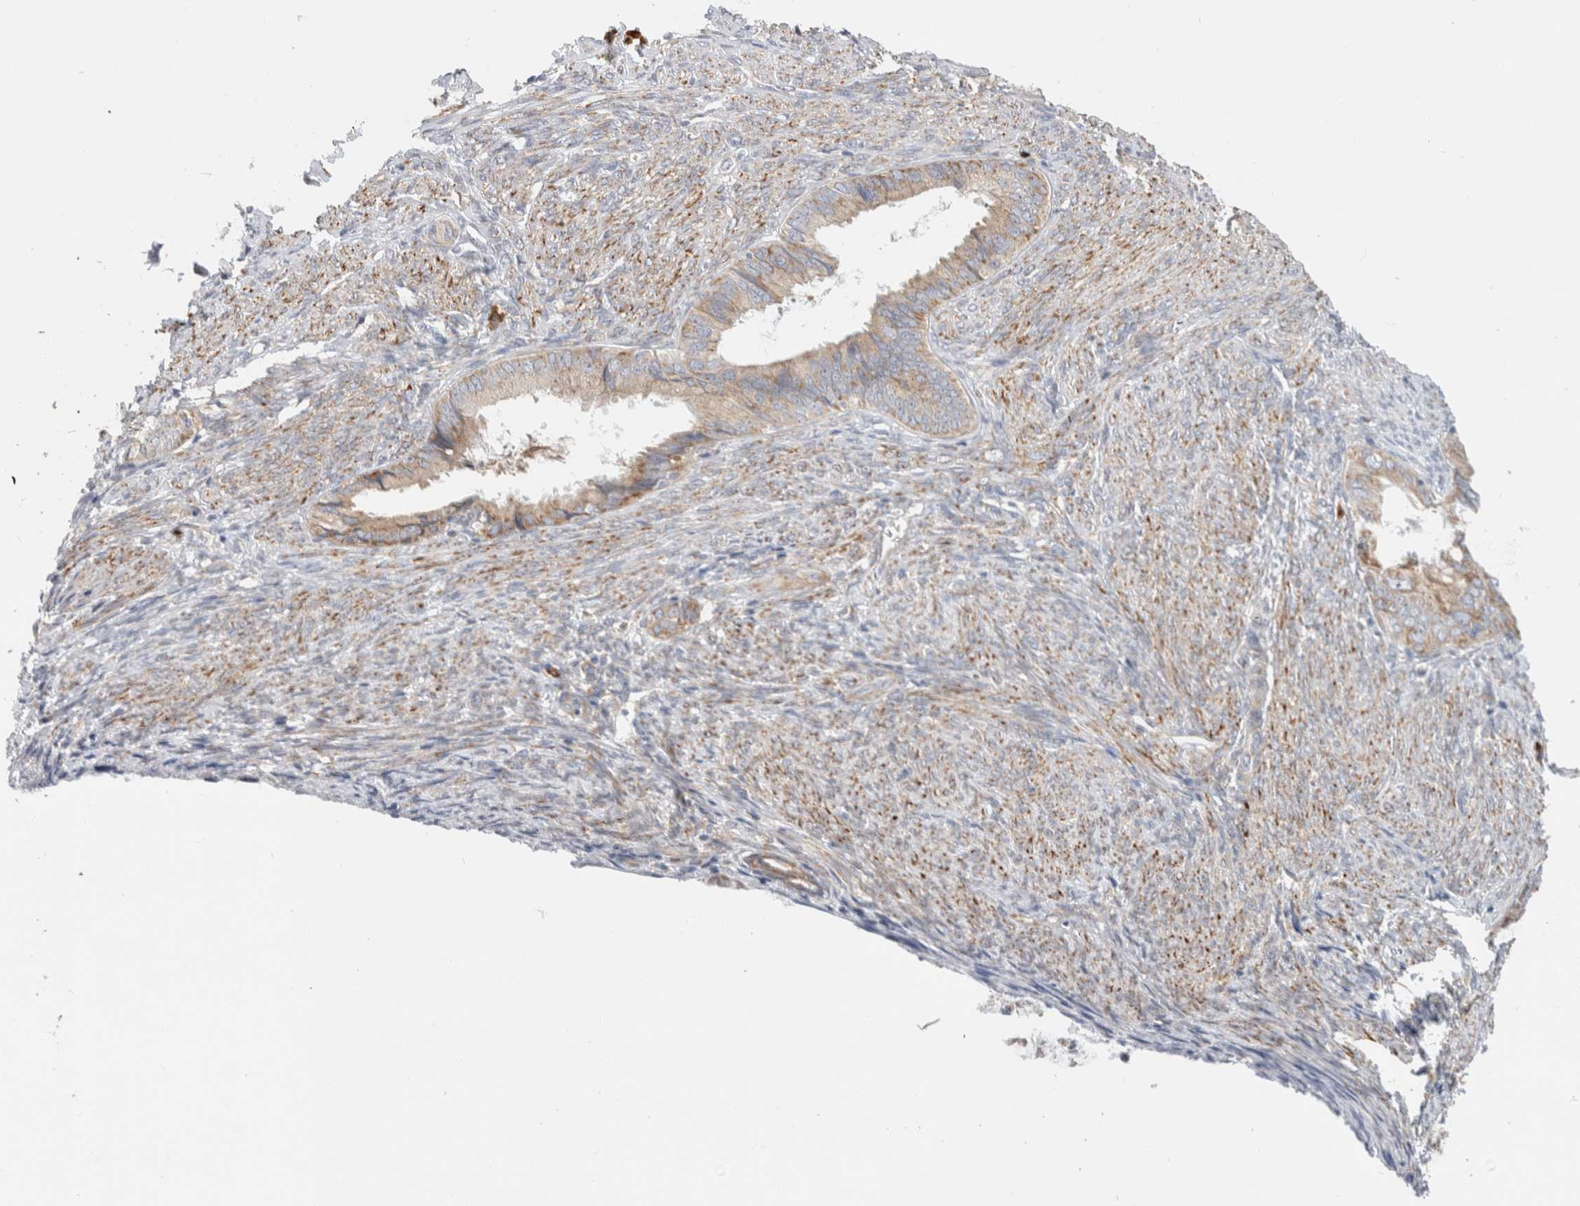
{"staining": {"intensity": "moderate", "quantity": ">75%", "location": "cytoplasmic/membranous"}, "tissue": "endometrial cancer", "cell_type": "Tumor cells", "image_type": "cancer", "snomed": [{"axis": "morphology", "description": "Adenocarcinoma, NOS"}, {"axis": "topography", "description": "Endometrium"}], "caption": "Endometrial cancer (adenocarcinoma) tissue reveals moderate cytoplasmic/membranous positivity in about >75% of tumor cells (brown staining indicates protein expression, while blue staining denotes nuclei).", "gene": "RPN2", "patient": {"sex": "female", "age": 86}}